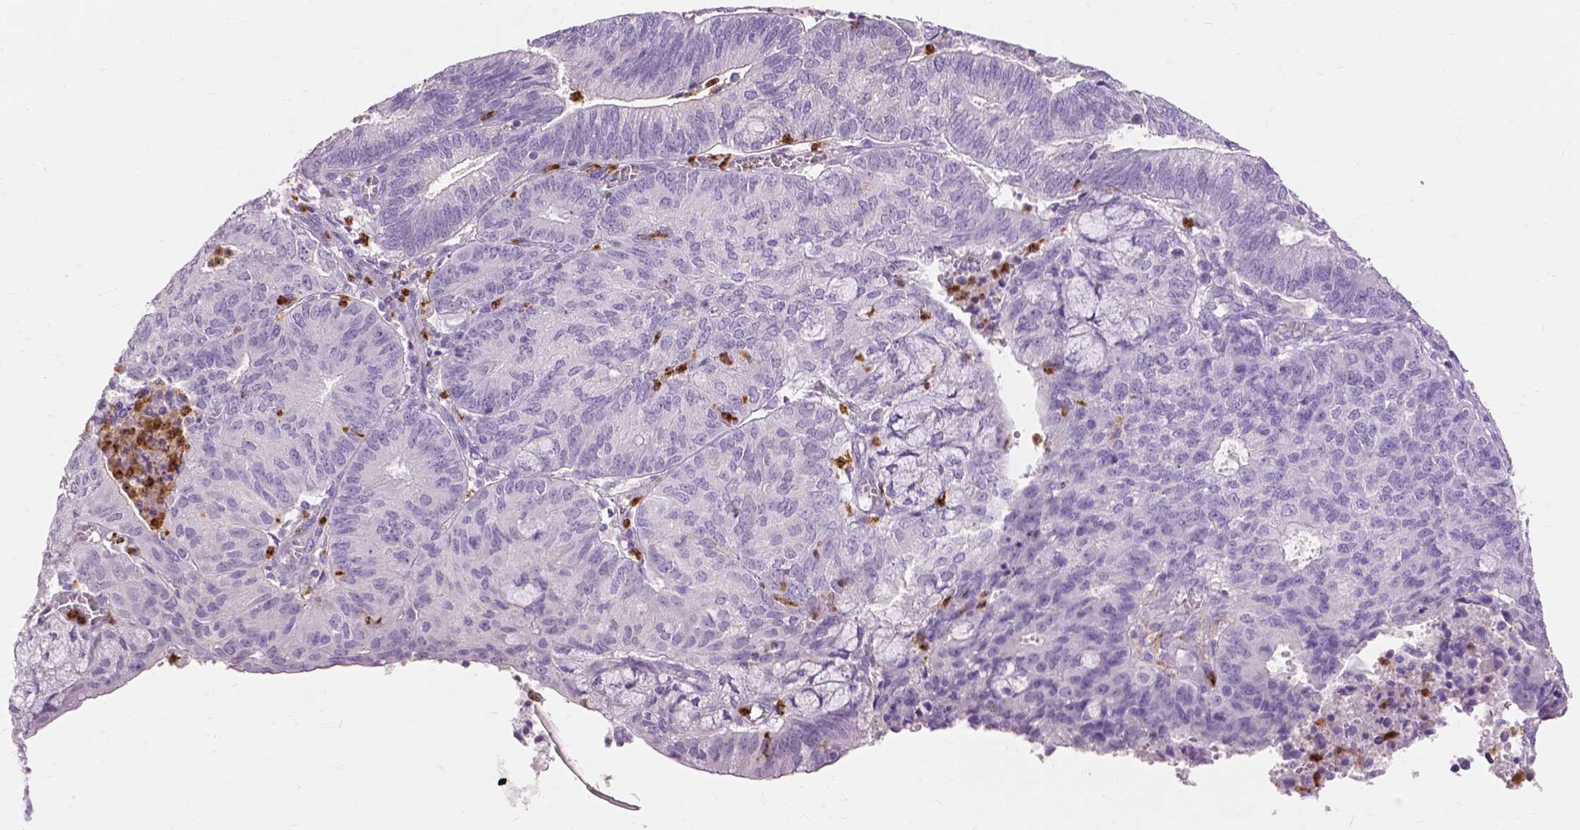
{"staining": {"intensity": "negative", "quantity": "none", "location": "none"}, "tissue": "endometrial cancer", "cell_type": "Tumor cells", "image_type": "cancer", "snomed": [{"axis": "morphology", "description": "Adenocarcinoma, NOS"}, {"axis": "topography", "description": "Endometrium"}], "caption": "Immunohistochemical staining of endometrial cancer (adenocarcinoma) displays no significant positivity in tumor cells. (Immunohistochemistry, brightfield microscopy, high magnification).", "gene": "CXCR2", "patient": {"sex": "female", "age": 82}}